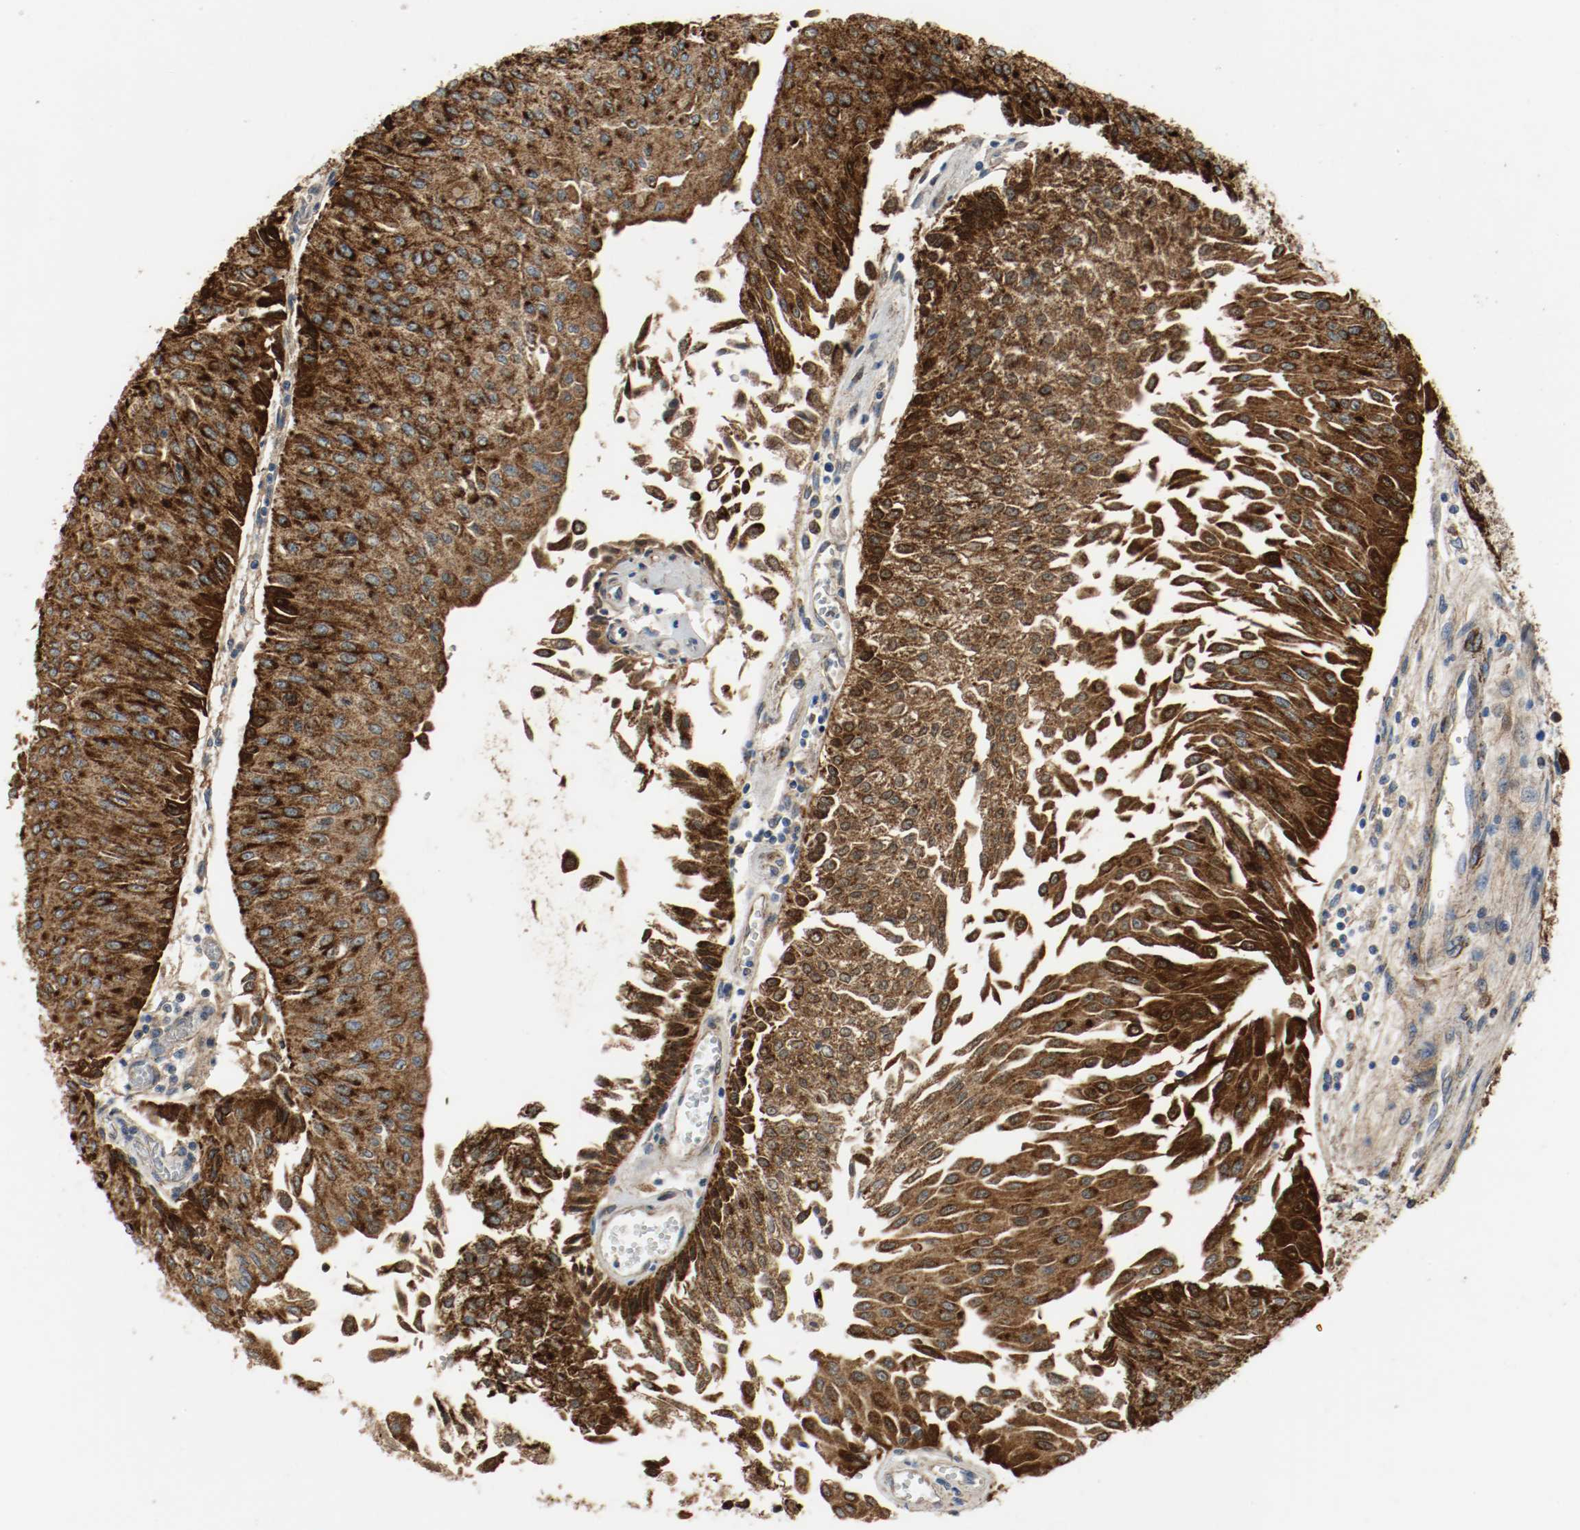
{"staining": {"intensity": "strong", "quantity": ">75%", "location": "cytoplasmic/membranous,nuclear"}, "tissue": "urothelial cancer", "cell_type": "Tumor cells", "image_type": "cancer", "snomed": [{"axis": "morphology", "description": "Urothelial carcinoma, Low grade"}, {"axis": "topography", "description": "Urinary bladder"}], "caption": "A brown stain labels strong cytoplasmic/membranous and nuclear staining of a protein in human low-grade urothelial carcinoma tumor cells.", "gene": "ALDH4A1", "patient": {"sex": "male", "age": 86}}